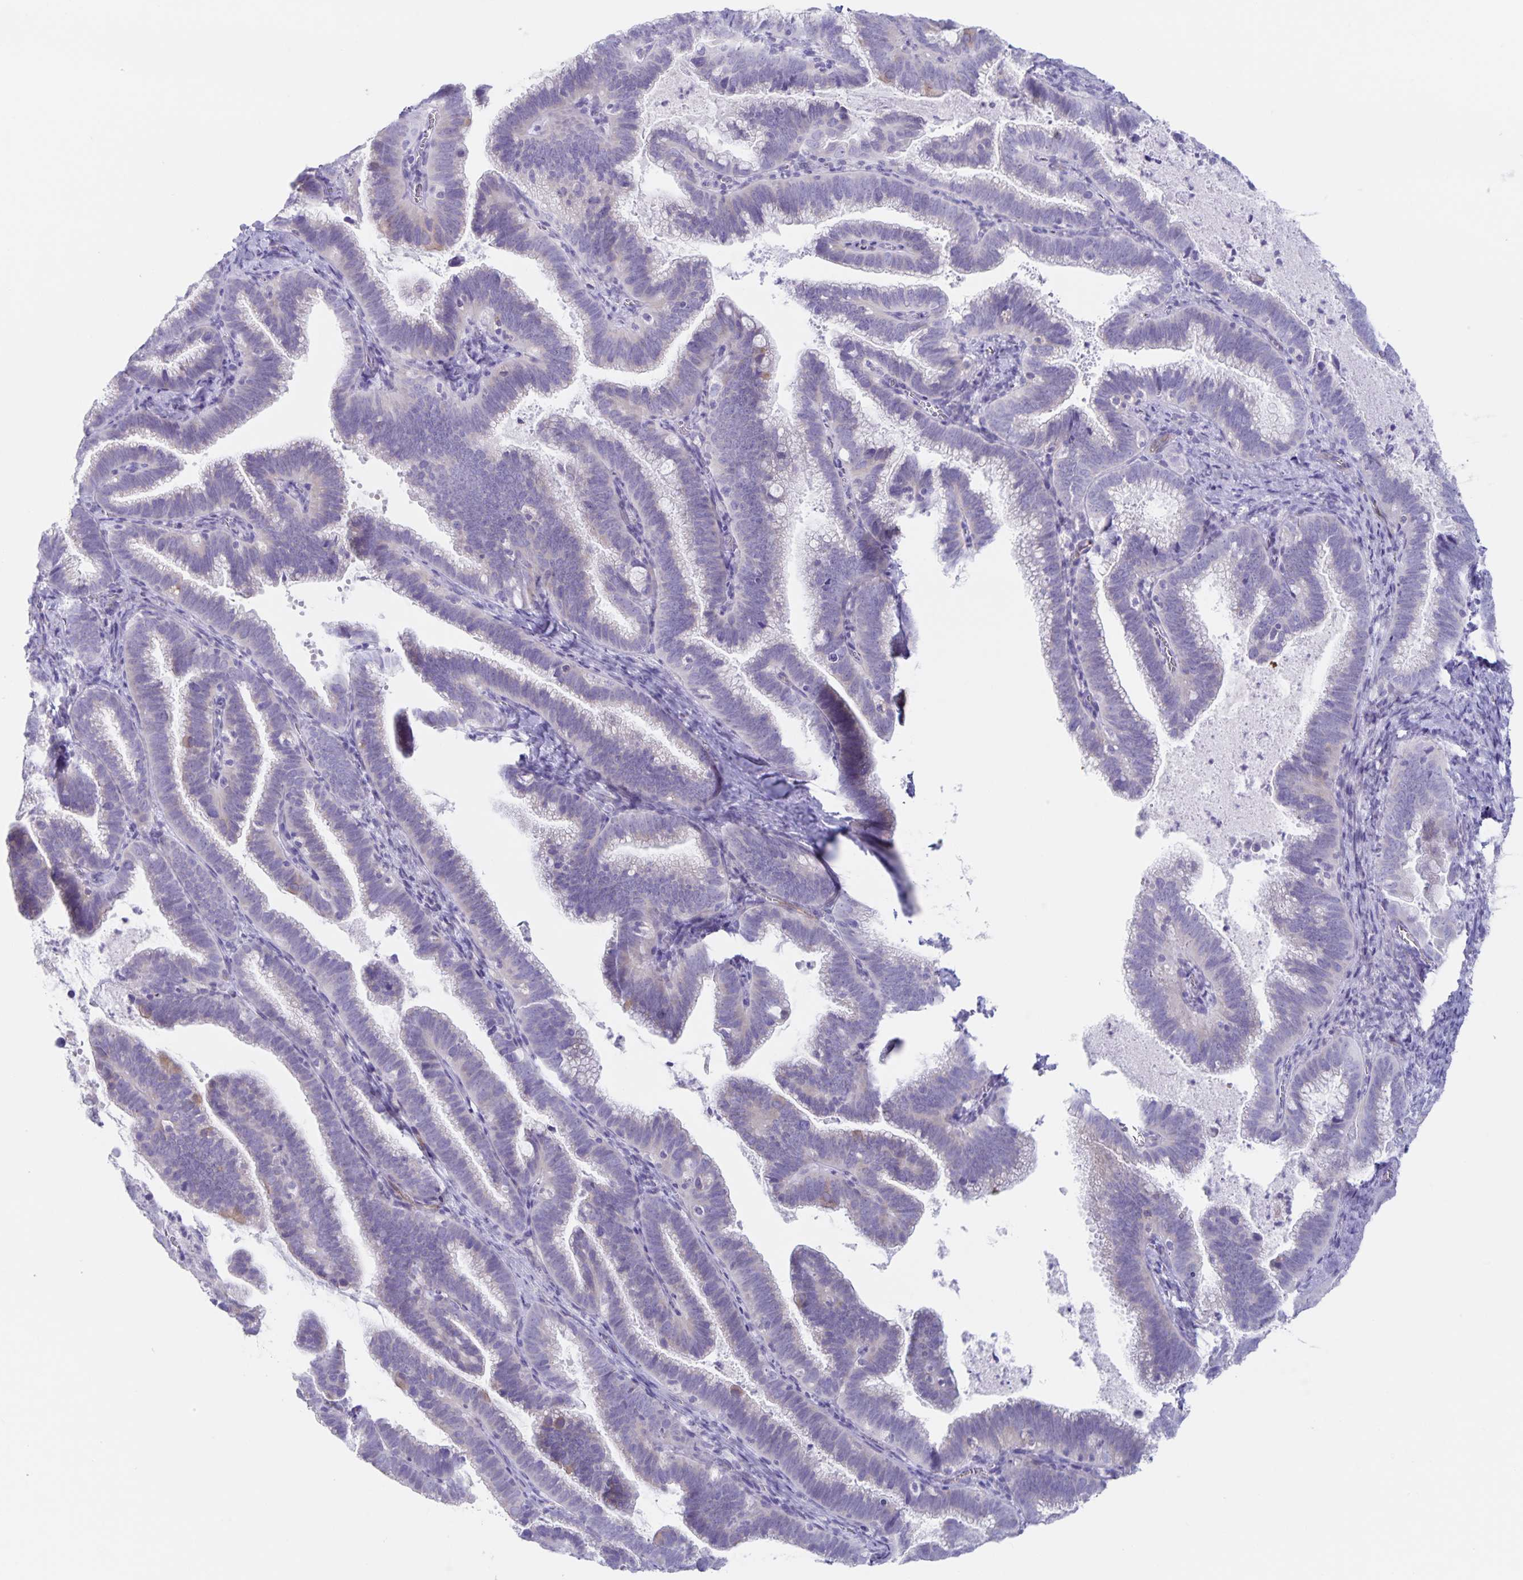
{"staining": {"intensity": "negative", "quantity": "none", "location": "none"}, "tissue": "cervical cancer", "cell_type": "Tumor cells", "image_type": "cancer", "snomed": [{"axis": "morphology", "description": "Adenocarcinoma, NOS"}, {"axis": "topography", "description": "Cervix"}], "caption": "This is a image of immunohistochemistry (IHC) staining of cervical cancer (adenocarcinoma), which shows no positivity in tumor cells.", "gene": "AQP4", "patient": {"sex": "female", "age": 61}}